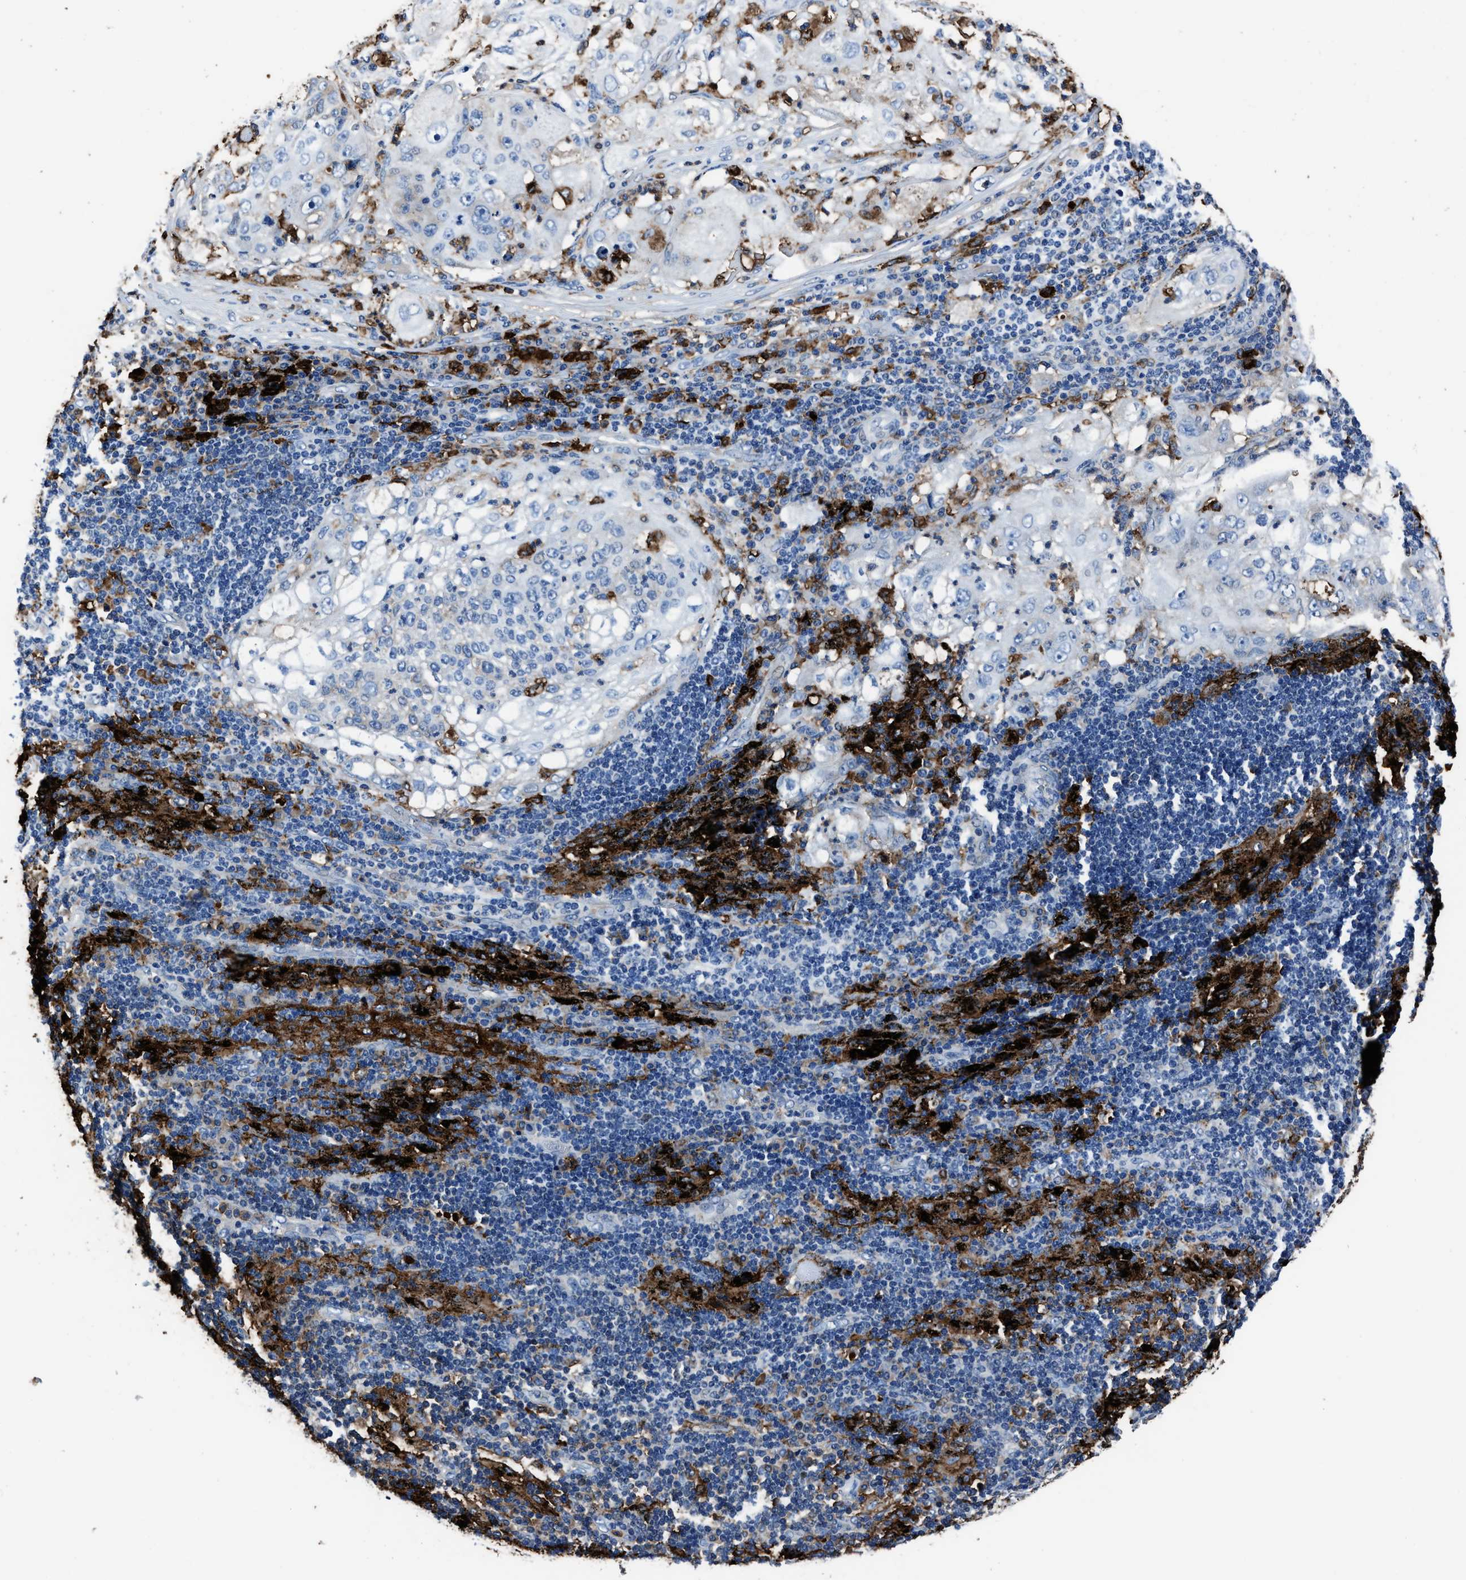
{"staining": {"intensity": "negative", "quantity": "none", "location": "none"}, "tissue": "lung cancer", "cell_type": "Tumor cells", "image_type": "cancer", "snomed": [{"axis": "morphology", "description": "Inflammation, NOS"}, {"axis": "morphology", "description": "Squamous cell carcinoma, NOS"}, {"axis": "topography", "description": "Lymph node"}, {"axis": "topography", "description": "Soft tissue"}, {"axis": "topography", "description": "Lung"}], "caption": "Tumor cells are negative for brown protein staining in squamous cell carcinoma (lung). (DAB (3,3'-diaminobenzidine) IHC visualized using brightfield microscopy, high magnification).", "gene": "FTL", "patient": {"sex": "male", "age": 66}}